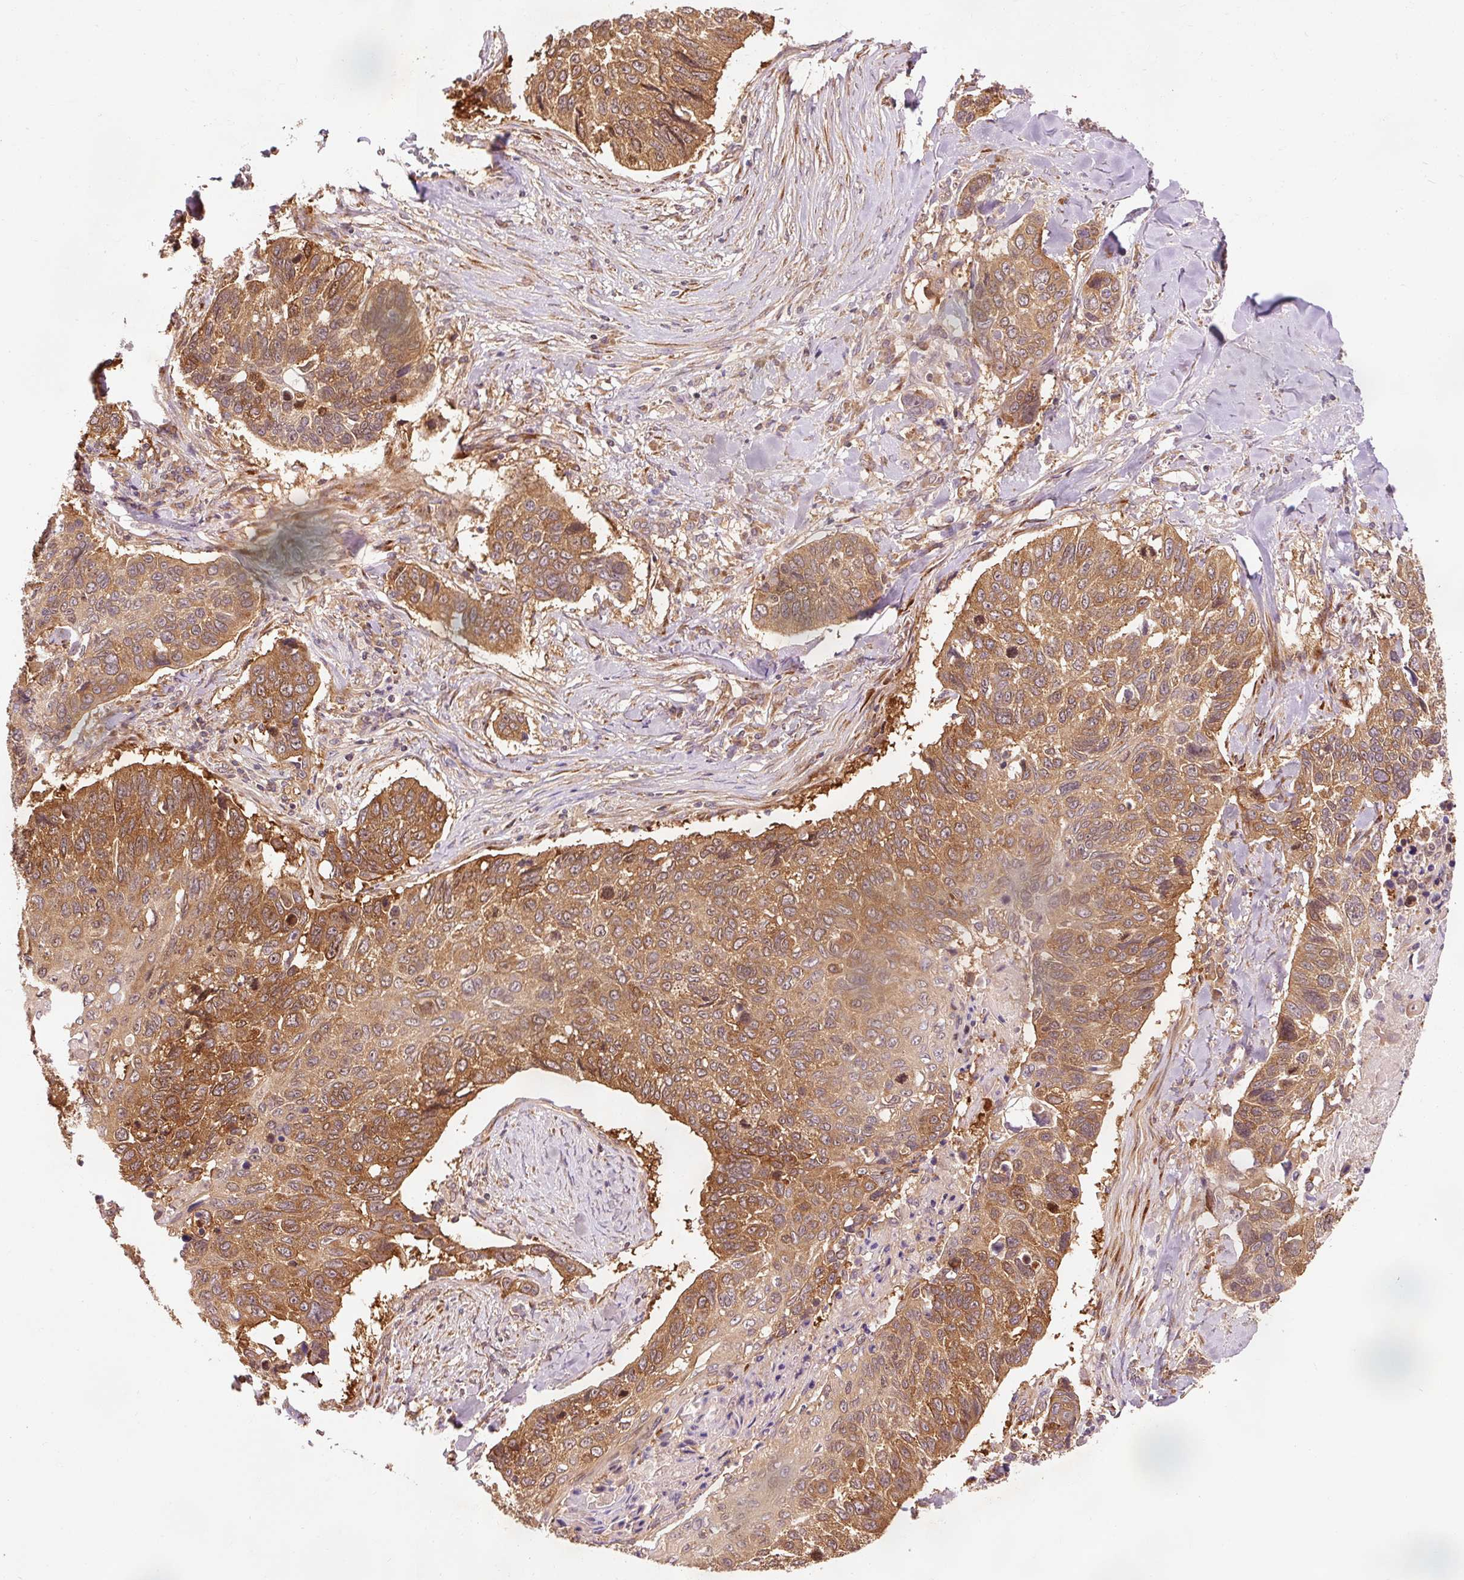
{"staining": {"intensity": "moderate", "quantity": ">75%", "location": "cytoplasmic/membranous"}, "tissue": "lung cancer", "cell_type": "Tumor cells", "image_type": "cancer", "snomed": [{"axis": "morphology", "description": "Squamous cell carcinoma, NOS"}, {"axis": "topography", "description": "Lung"}], "caption": "Immunohistochemical staining of human squamous cell carcinoma (lung) demonstrates medium levels of moderate cytoplasmic/membranous expression in about >75% of tumor cells.", "gene": "PDAP1", "patient": {"sex": "male", "age": 62}}